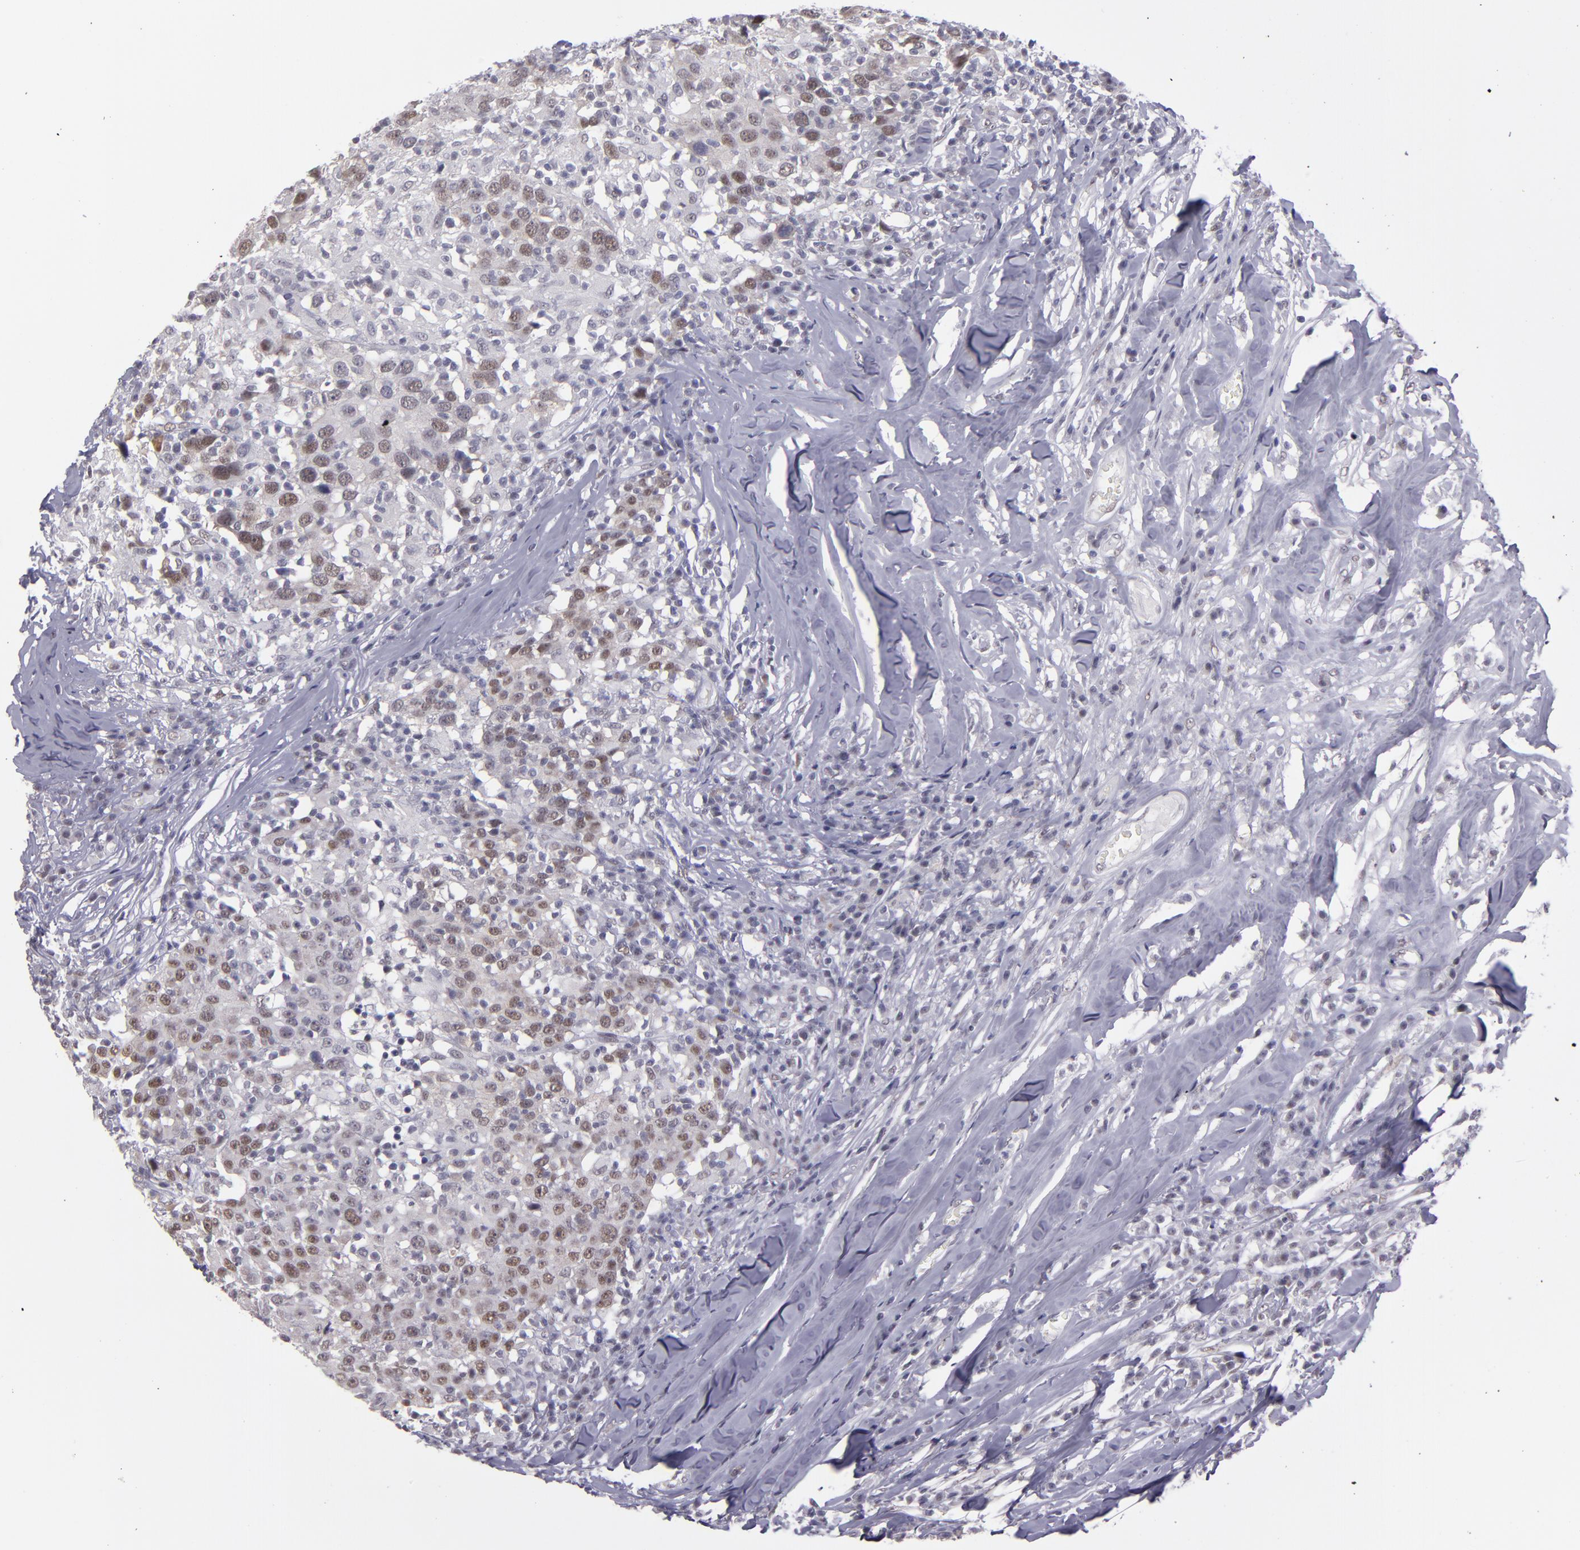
{"staining": {"intensity": "moderate", "quantity": ">75%", "location": "nuclear"}, "tissue": "head and neck cancer", "cell_type": "Tumor cells", "image_type": "cancer", "snomed": [{"axis": "morphology", "description": "Adenocarcinoma, NOS"}, {"axis": "topography", "description": "Salivary gland"}, {"axis": "topography", "description": "Head-Neck"}], "caption": "Moderate nuclear staining for a protein is appreciated in about >75% of tumor cells of head and neck adenocarcinoma using immunohistochemistry.", "gene": "OTUB2", "patient": {"sex": "female", "age": 65}}